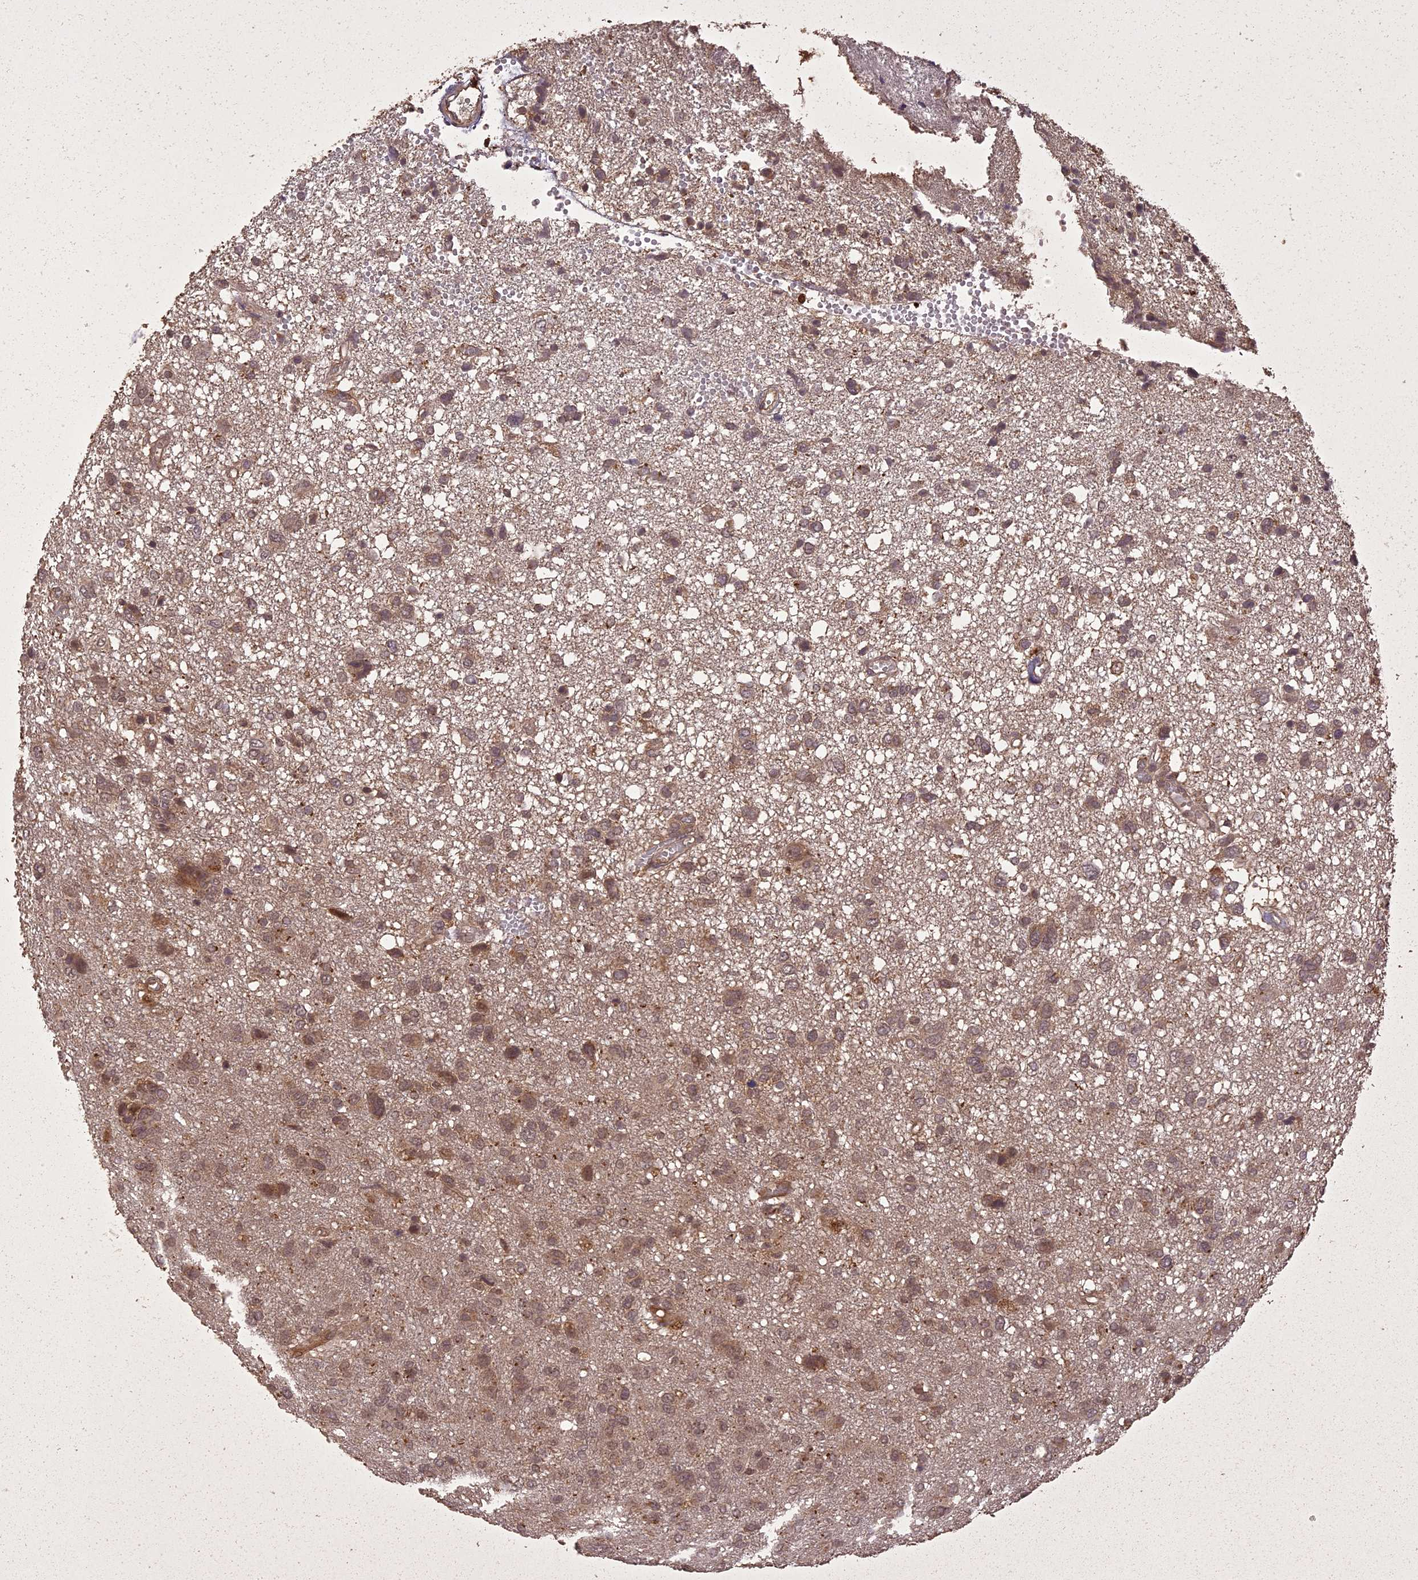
{"staining": {"intensity": "weak", "quantity": ">75%", "location": "cytoplasmic/membranous,nuclear"}, "tissue": "glioma", "cell_type": "Tumor cells", "image_type": "cancer", "snomed": [{"axis": "morphology", "description": "Glioma, malignant, High grade"}, {"axis": "topography", "description": "Brain"}], "caption": "The photomicrograph exhibits immunohistochemical staining of high-grade glioma (malignant). There is weak cytoplasmic/membranous and nuclear expression is present in about >75% of tumor cells. The staining is performed using DAB (3,3'-diaminobenzidine) brown chromogen to label protein expression. The nuclei are counter-stained blue using hematoxylin.", "gene": "LIN37", "patient": {"sex": "female", "age": 59}}